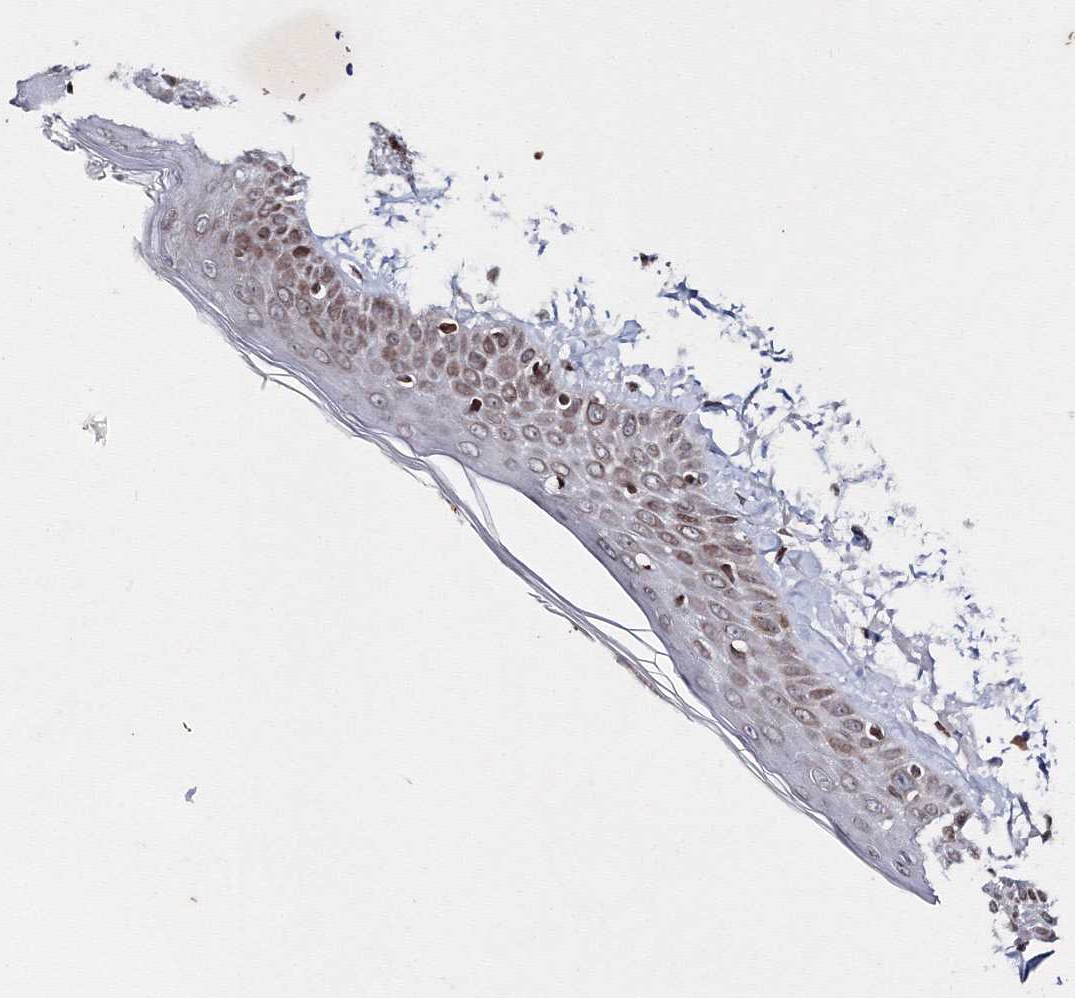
{"staining": {"intensity": "moderate", "quantity": ">75%", "location": "cytoplasmic/membranous,nuclear"}, "tissue": "skin", "cell_type": "Fibroblasts", "image_type": "normal", "snomed": [{"axis": "morphology", "description": "Normal tissue, NOS"}, {"axis": "topography", "description": "Skin"}, {"axis": "topography", "description": "Skeletal muscle"}], "caption": "Approximately >75% of fibroblasts in normal human skin reveal moderate cytoplasmic/membranous,nuclear protein staining as visualized by brown immunohistochemical staining.", "gene": "SMIM29", "patient": {"sex": "male", "age": 83}}